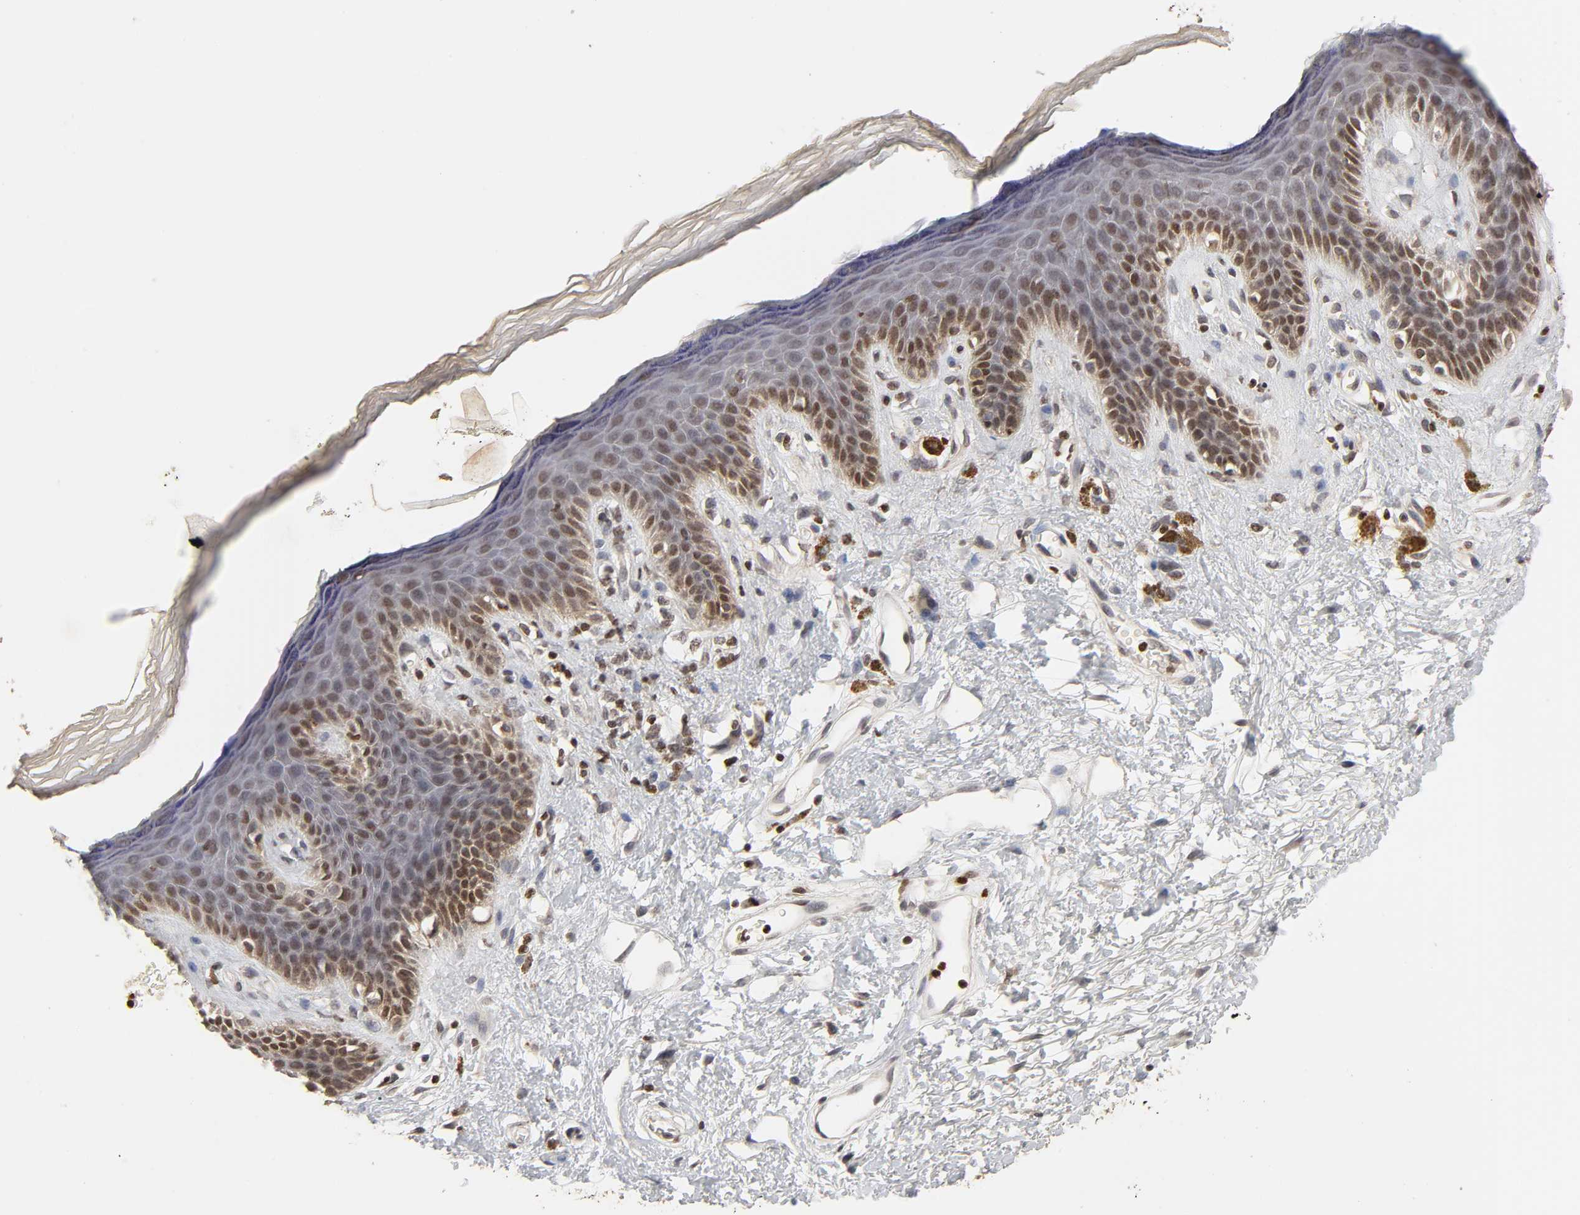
{"staining": {"intensity": "moderate", "quantity": "25%-75%", "location": "nuclear"}, "tissue": "skin", "cell_type": "Epidermal cells", "image_type": "normal", "snomed": [{"axis": "morphology", "description": "Normal tissue, NOS"}, {"axis": "topography", "description": "Anal"}], "caption": "About 25%-75% of epidermal cells in unremarkable skin demonstrate moderate nuclear protein expression as visualized by brown immunohistochemical staining.", "gene": "ZNF473", "patient": {"sex": "female", "age": 46}}